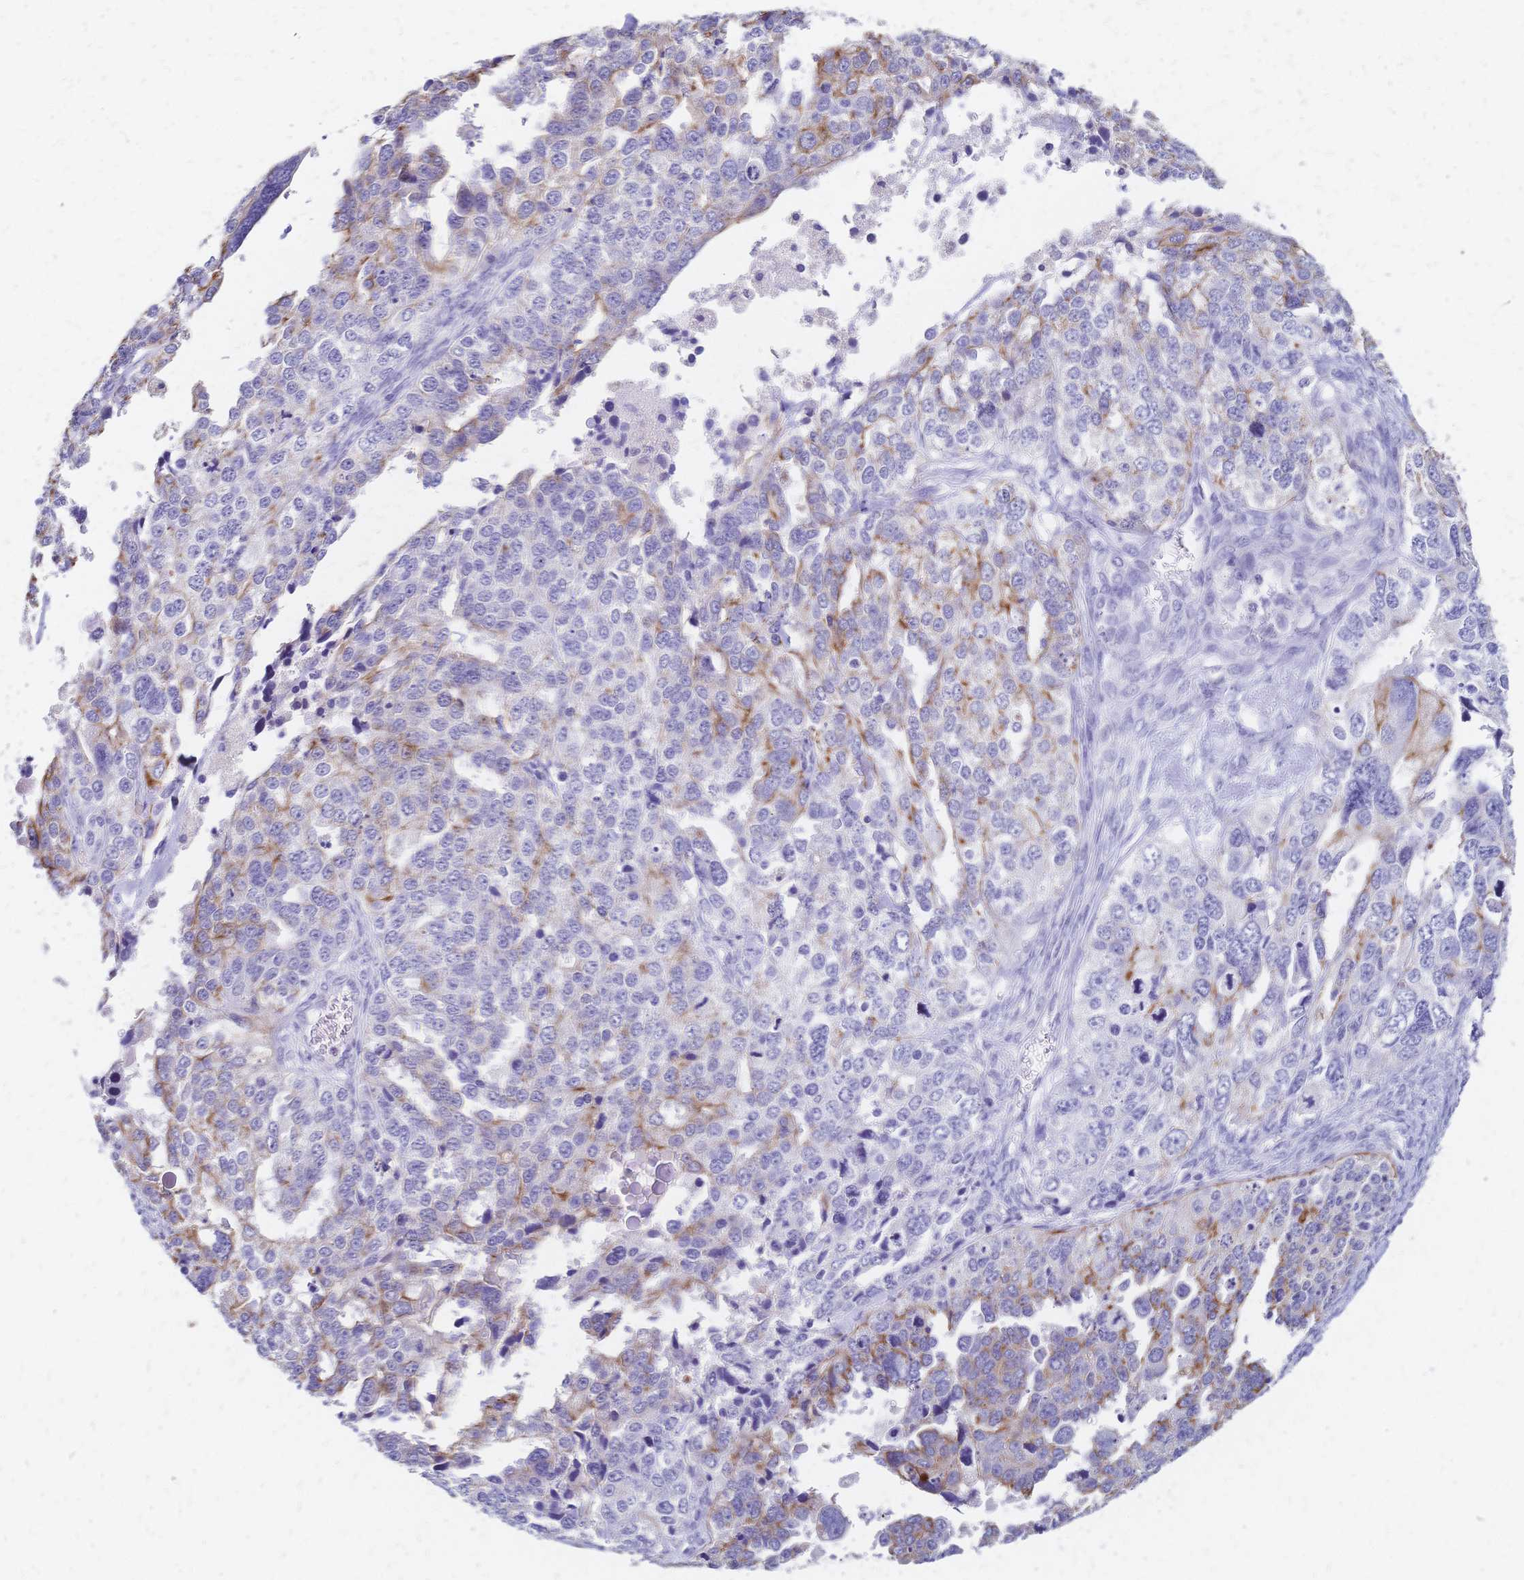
{"staining": {"intensity": "moderate", "quantity": "<25%", "location": "cytoplasmic/membranous"}, "tissue": "ovarian cancer", "cell_type": "Tumor cells", "image_type": "cancer", "snomed": [{"axis": "morphology", "description": "Cystadenocarcinoma, serous, NOS"}, {"axis": "topography", "description": "Ovary"}], "caption": "Immunohistochemistry of human serous cystadenocarcinoma (ovarian) reveals low levels of moderate cytoplasmic/membranous expression in approximately <25% of tumor cells.", "gene": "DTNB", "patient": {"sex": "female", "age": 76}}